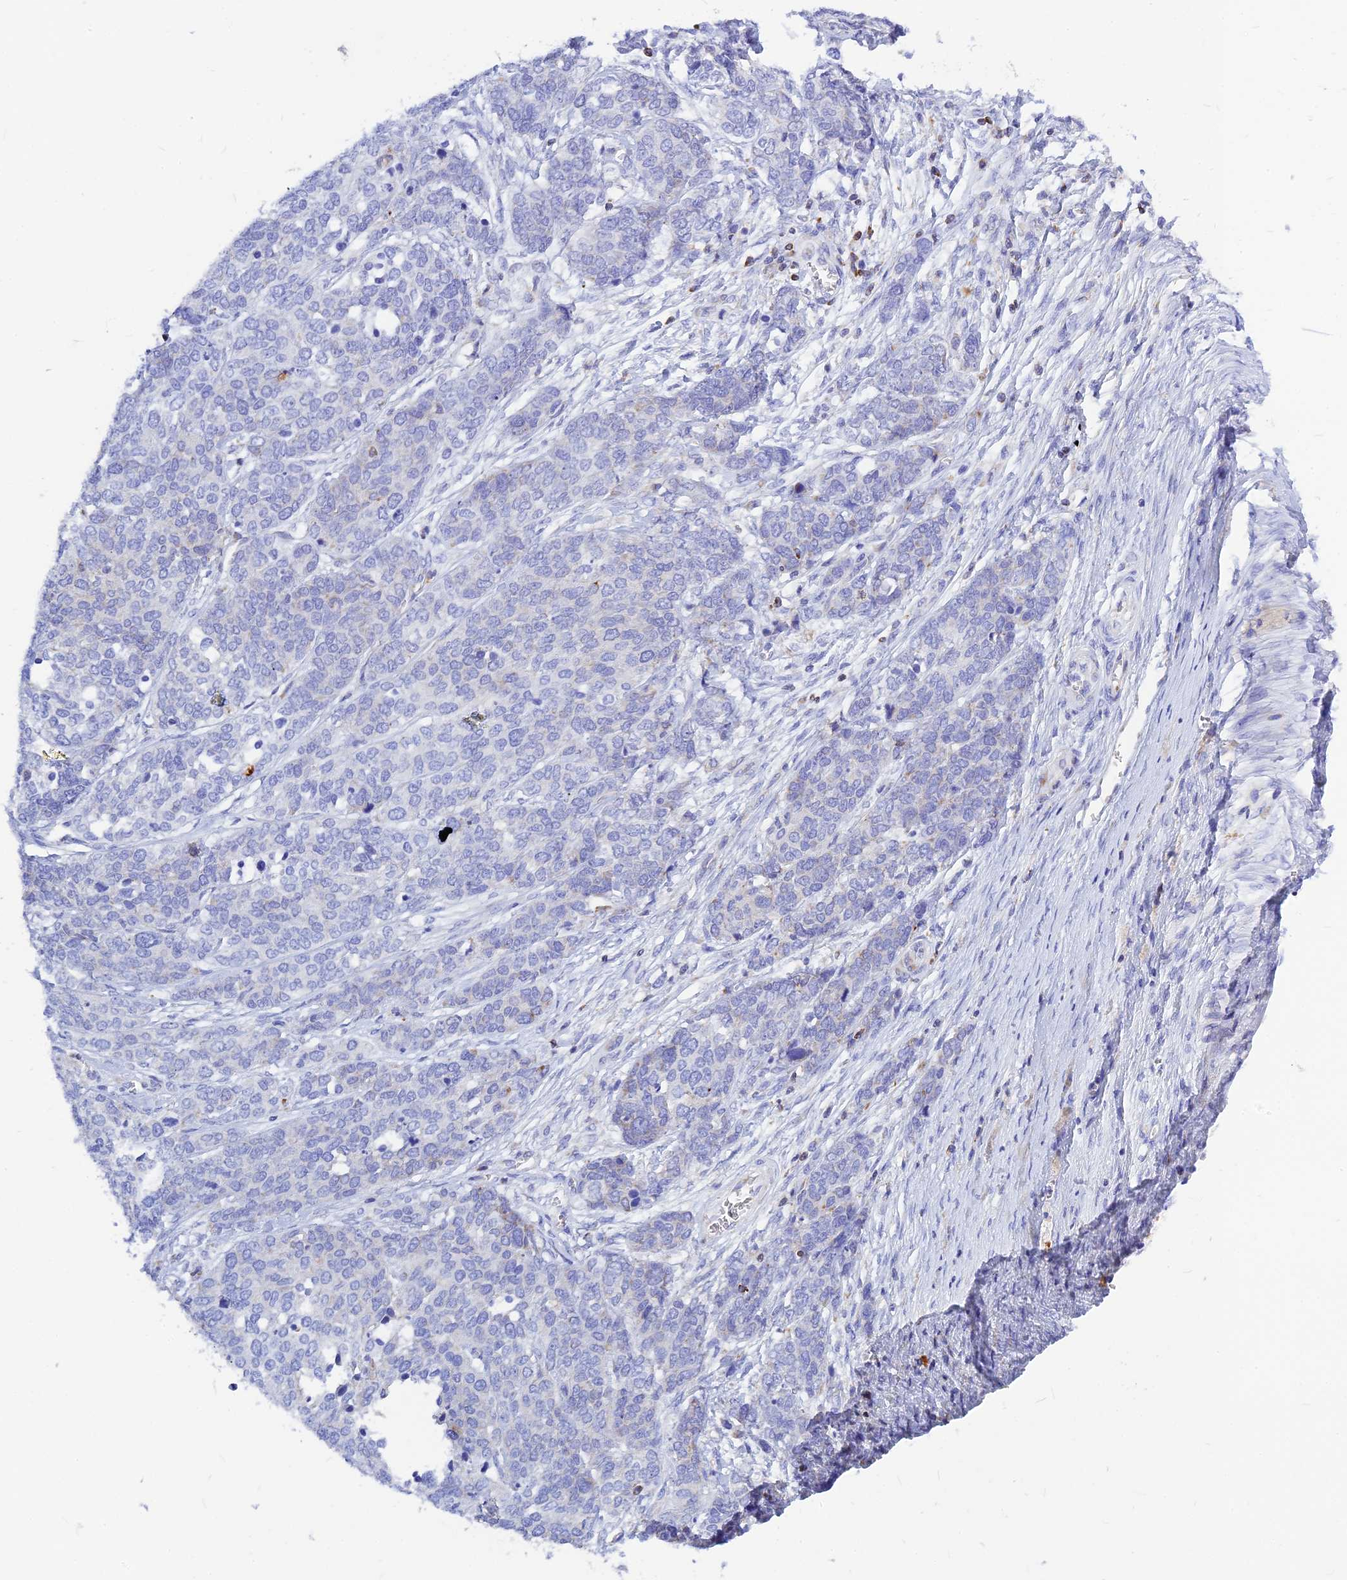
{"staining": {"intensity": "negative", "quantity": "none", "location": "none"}, "tissue": "ovarian cancer", "cell_type": "Tumor cells", "image_type": "cancer", "snomed": [{"axis": "morphology", "description": "Cystadenocarcinoma, serous, NOS"}, {"axis": "topography", "description": "Ovary"}], "caption": "A photomicrograph of serous cystadenocarcinoma (ovarian) stained for a protein displays no brown staining in tumor cells.", "gene": "CNOT6", "patient": {"sex": "female", "age": 44}}